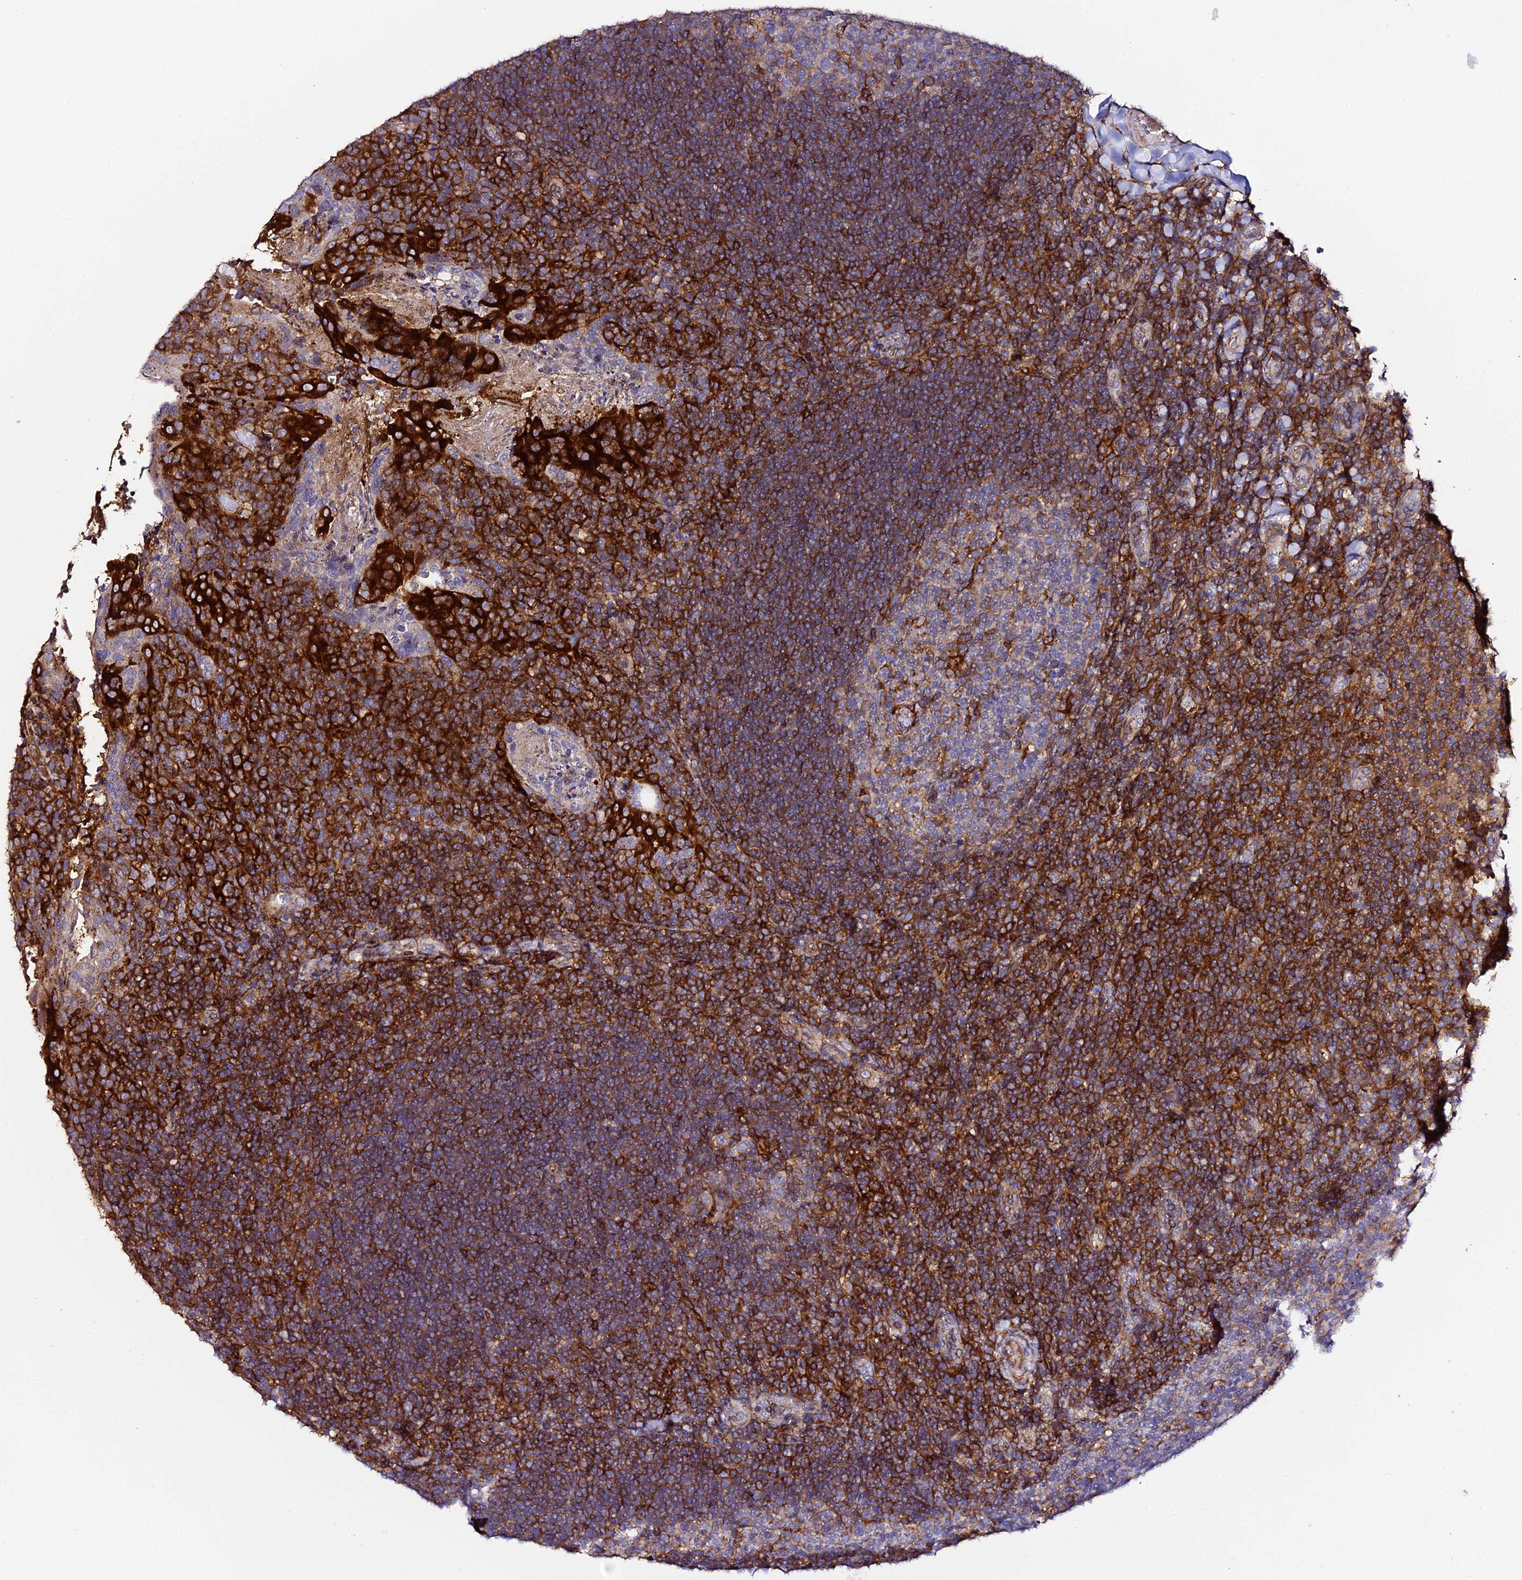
{"staining": {"intensity": "strong", "quantity": "<25%", "location": "cytoplasmic/membranous"}, "tissue": "tonsil", "cell_type": "Germinal center cells", "image_type": "normal", "snomed": [{"axis": "morphology", "description": "Normal tissue, NOS"}, {"axis": "topography", "description": "Tonsil"}], "caption": "Immunohistochemical staining of normal tonsil reveals strong cytoplasmic/membranous protein staining in approximately <25% of germinal center cells. The staining was performed using DAB to visualize the protein expression in brown, while the nuclei were stained in blue with hematoxylin (Magnification: 20x).", "gene": "TRPV2", "patient": {"sex": "female", "age": 10}}